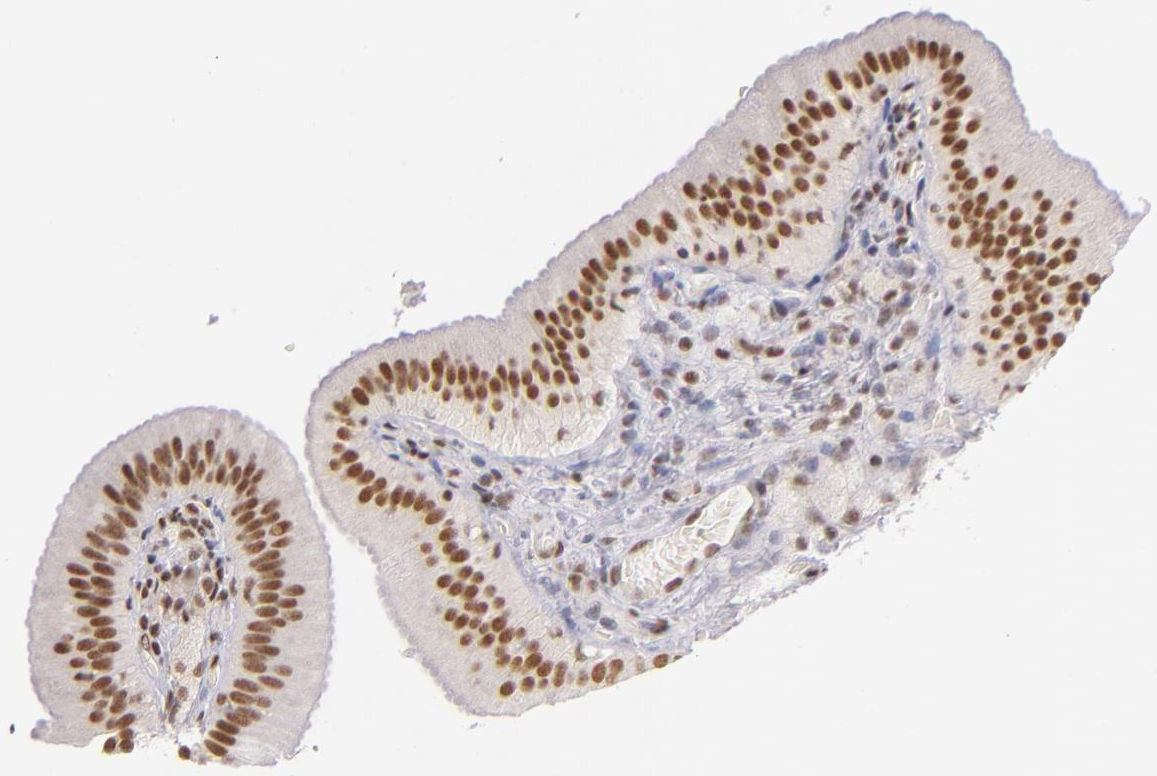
{"staining": {"intensity": "moderate", "quantity": ">75%", "location": "nuclear"}, "tissue": "gallbladder", "cell_type": "Glandular cells", "image_type": "normal", "snomed": [{"axis": "morphology", "description": "Normal tissue, NOS"}, {"axis": "topography", "description": "Gallbladder"}], "caption": "Glandular cells reveal moderate nuclear staining in approximately >75% of cells in unremarkable gallbladder.", "gene": "ZNF148", "patient": {"sex": "female", "age": 24}}